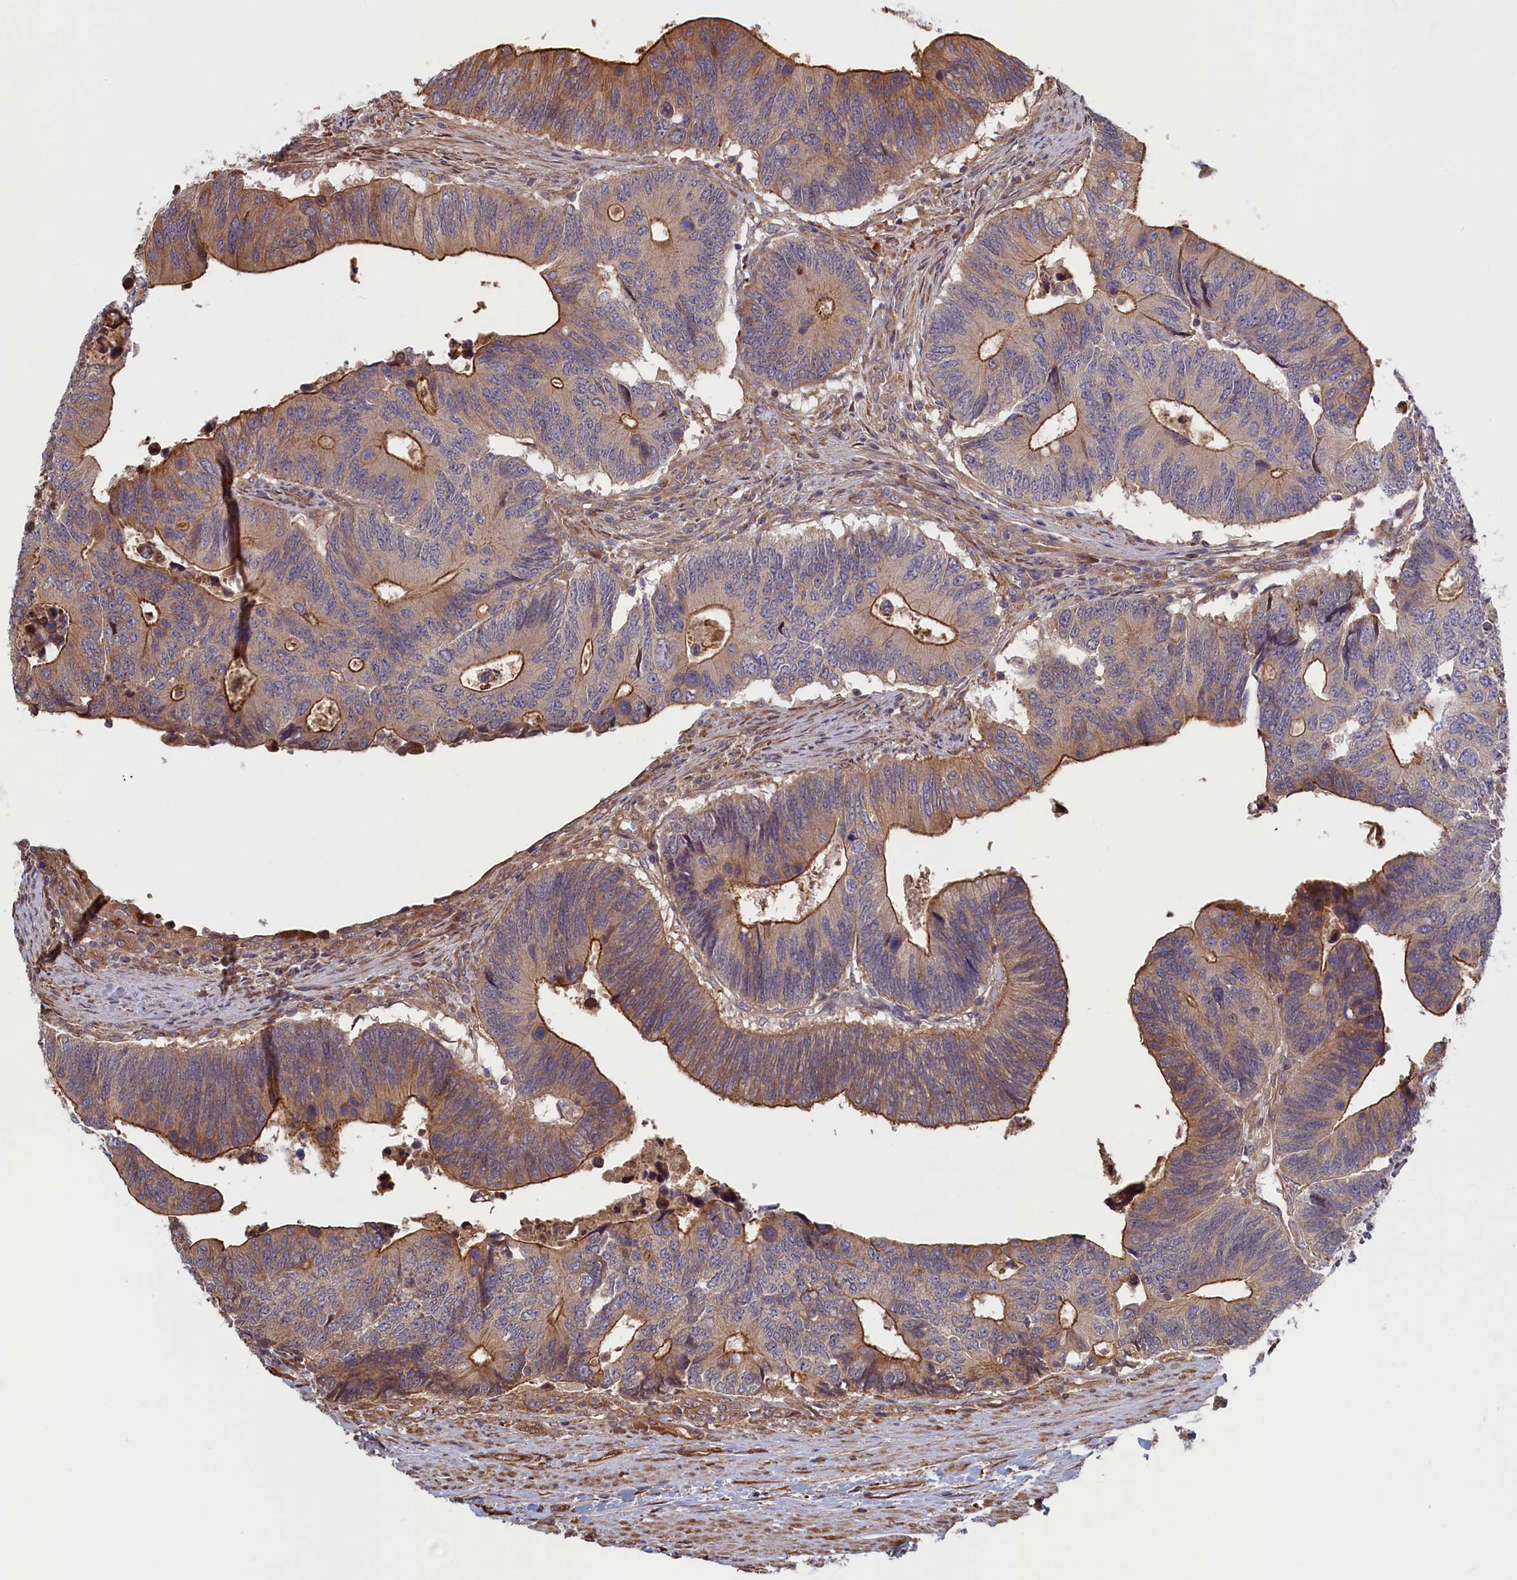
{"staining": {"intensity": "moderate", "quantity": "25%-75%", "location": "cytoplasmic/membranous"}, "tissue": "colorectal cancer", "cell_type": "Tumor cells", "image_type": "cancer", "snomed": [{"axis": "morphology", "description": "Adenocarcinoma, NOS"}, {"axis": "topography", "description": "Colon"}], "caption": "A brown stain shows moderate cytoplasmic/membranous positivity of a protein in adenocarcinoma (colorectal) tumor cells.", "gene": "RILPL1", "patient": {"sex": "male", "age": 87}}